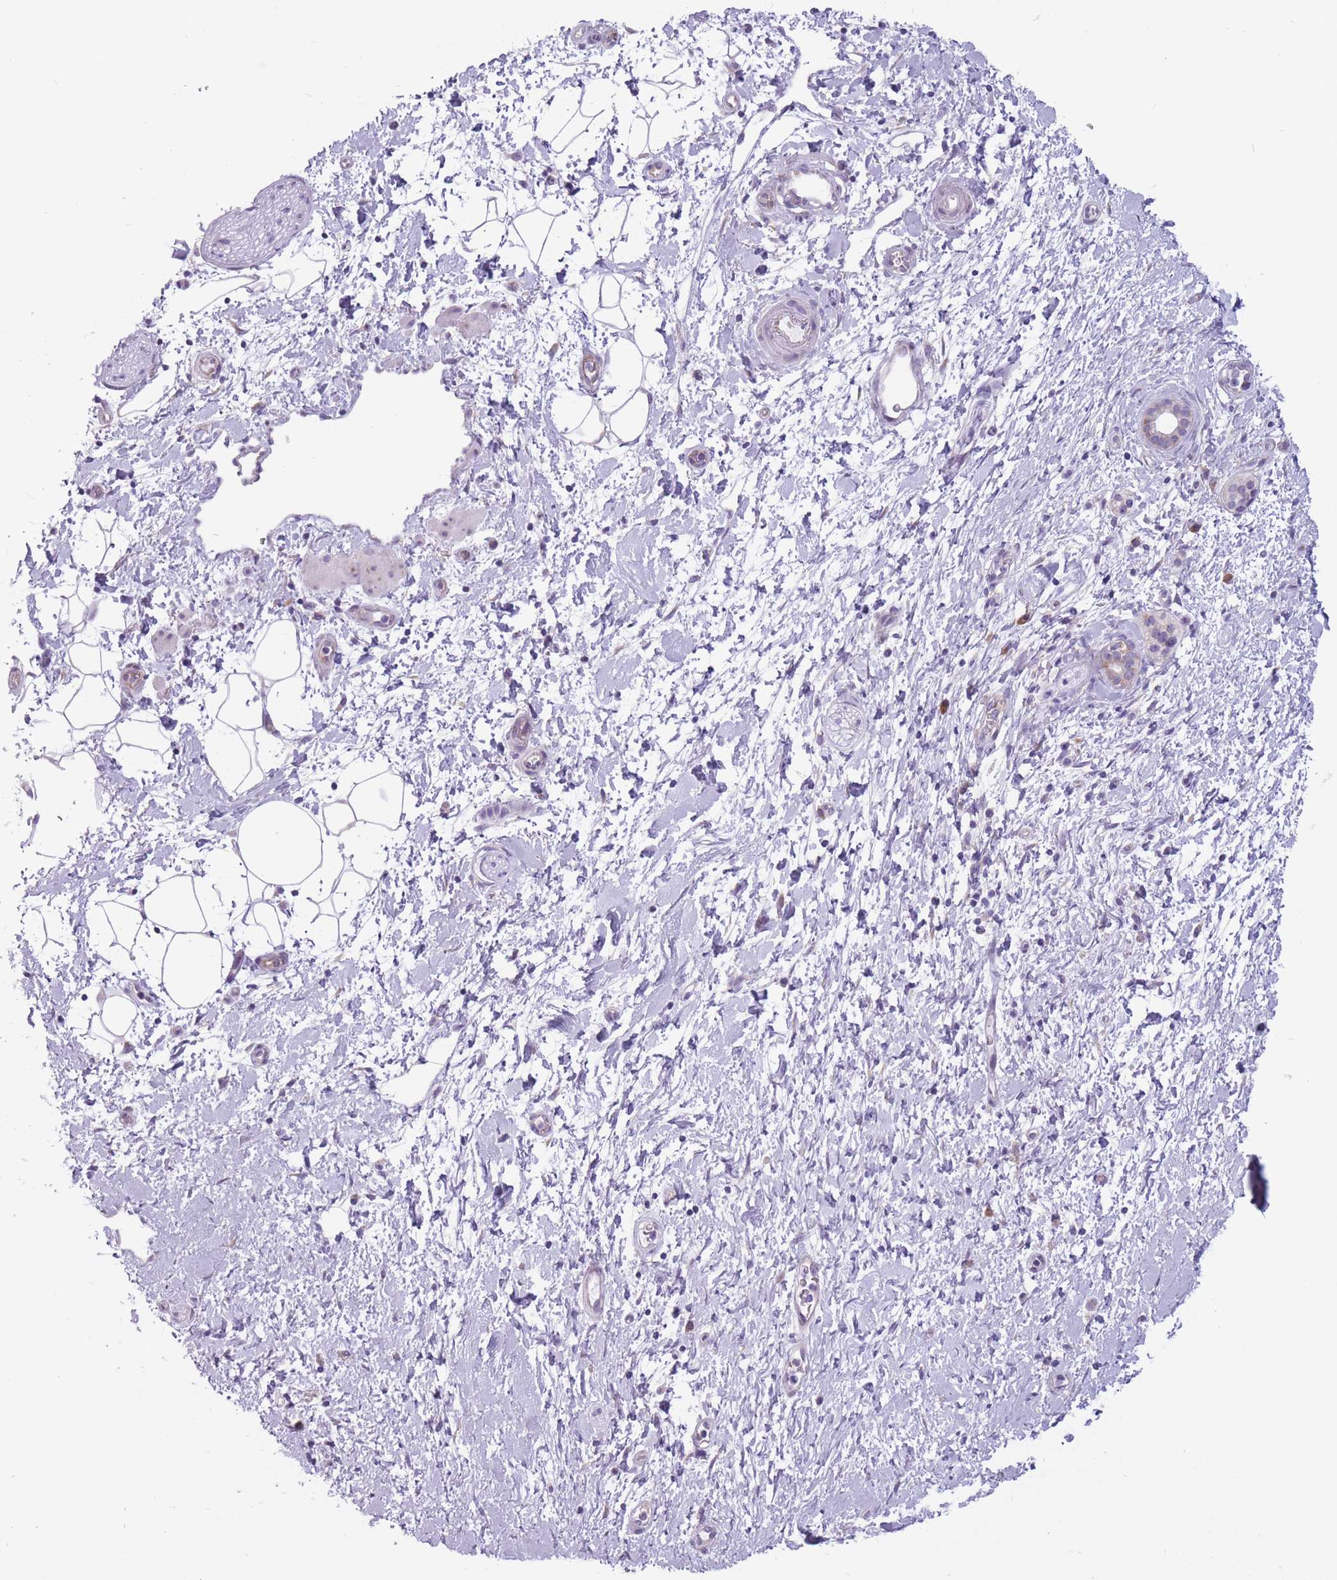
{"staining": {"intensity": "negative", "quantity": "none", "location": "none"}, "tissue": "adipose tissue", "cell_type": "Adipocytes", "image_type": "normal", "snomed": [{"axis": "morphology", "description": "Normal tissue, NOS"}, {"axis": "morphology", "description": "Adenocarcinoma, NOS"}, {"axis": "topography", "description": "Pancreas"}, {"axis": "topography", "description": "Peripheral nerve tissue"}], "caption": "Benign adipose tissue was stained to show a protein in brown. There is no significant expression in adipocytes. (Immunohistochemistry (ihc), brightfield microscopy, high magnification).", "gene": "RPL18", "patient": {"sex": "female", "age": 77}}